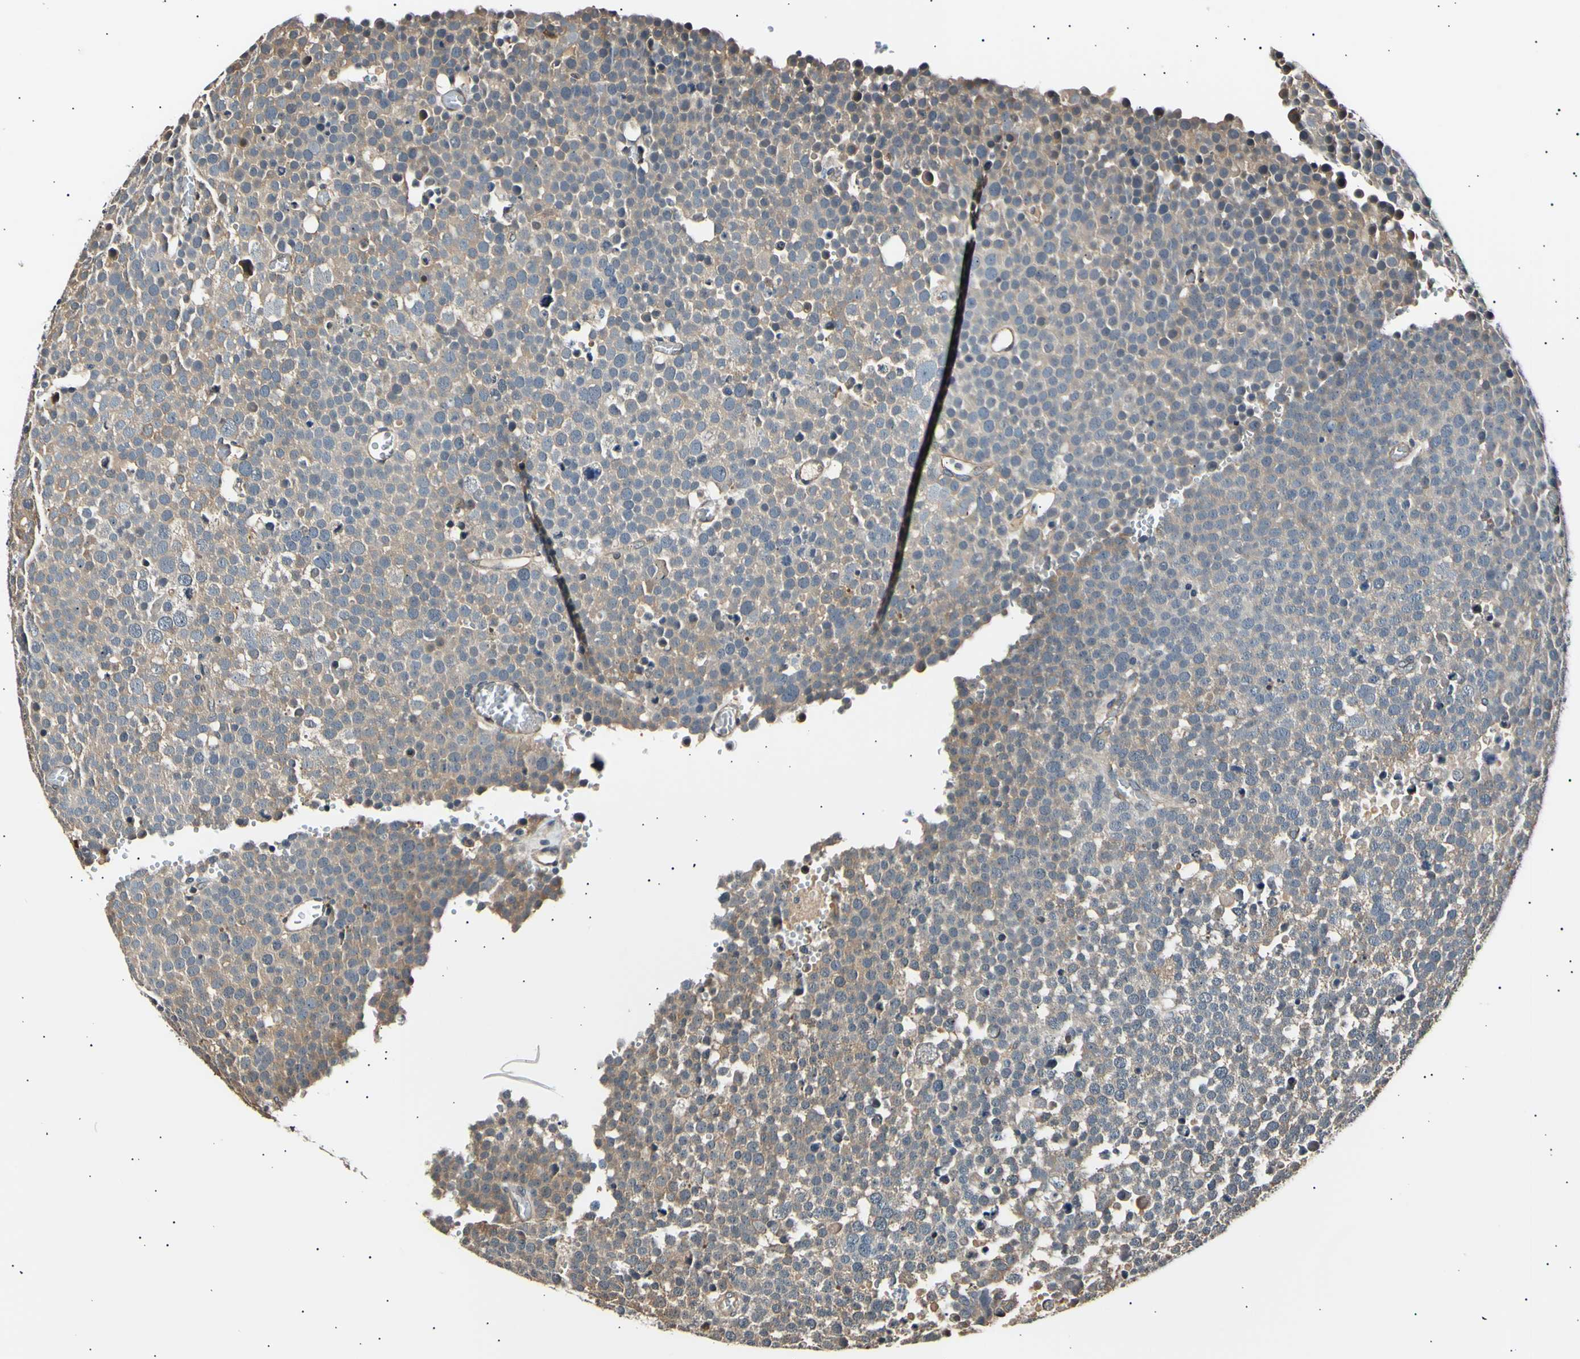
{"staining": {"intensity": "weak", "quantity": ">75%", "location": "cytoplasmic/membranous"}, "tissue": "testis cancer", "cell_type": "Tumor cells", "image_type": "cancer", "snomed": [{"axis": "morphology", "description": "Seminoma, NOS"}, {"axis": "topography", "description": "Testis"}], "caption": "Testis cancer (seminoma) tissue exhibits weak cytoplasmic/membranous expression in about >75% of tumor cells", "gene": "AK1", "patient": {"sex": "male", "age": 71}}